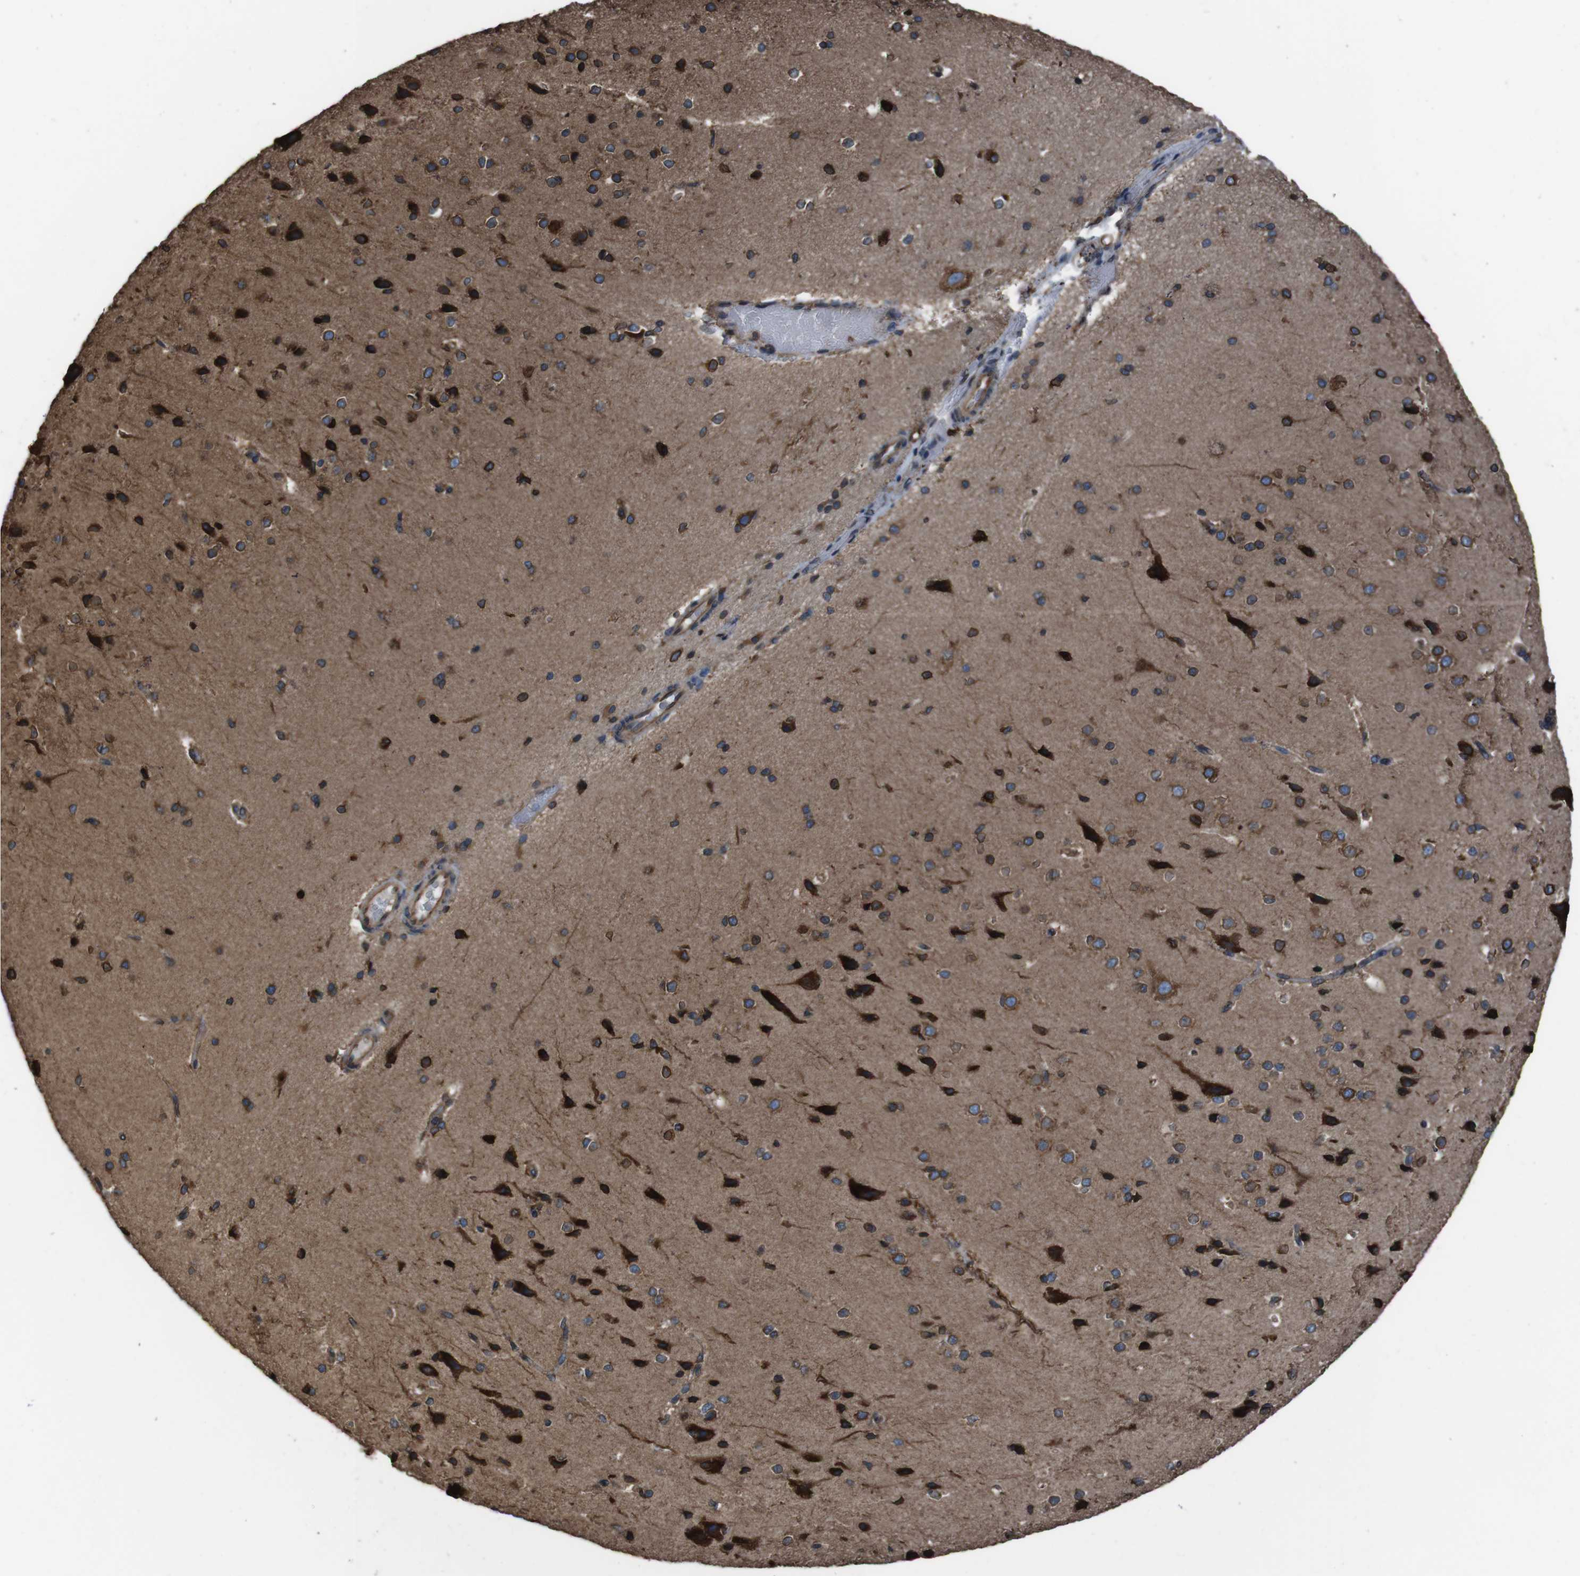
{"staining": {"intensity": "moderate", "quantity": ">75%", "location": "cytoplasmic/membranous"}, "tissue": "cerebral cortex", "cell_type": "Endothelial cells", "image_type": "normal", "snomed": [{"axis": "morphology", "description": "Normal tissue, NOS"}, {"axis": "morphology", "description": "Developmental malformation"}, {"axis": "topography", "description": "Cerebral cortex"}], "caption": "Immunohistochemical staining of benign human cerebral cortex shows >75% levels of moderate cytoplasmic/membranous protein expression in approximately >75% of endothelial cells. Nuclei are stained in blue.", "gene": "APMAP", "patient": {"sex": "female", "age": 30}}